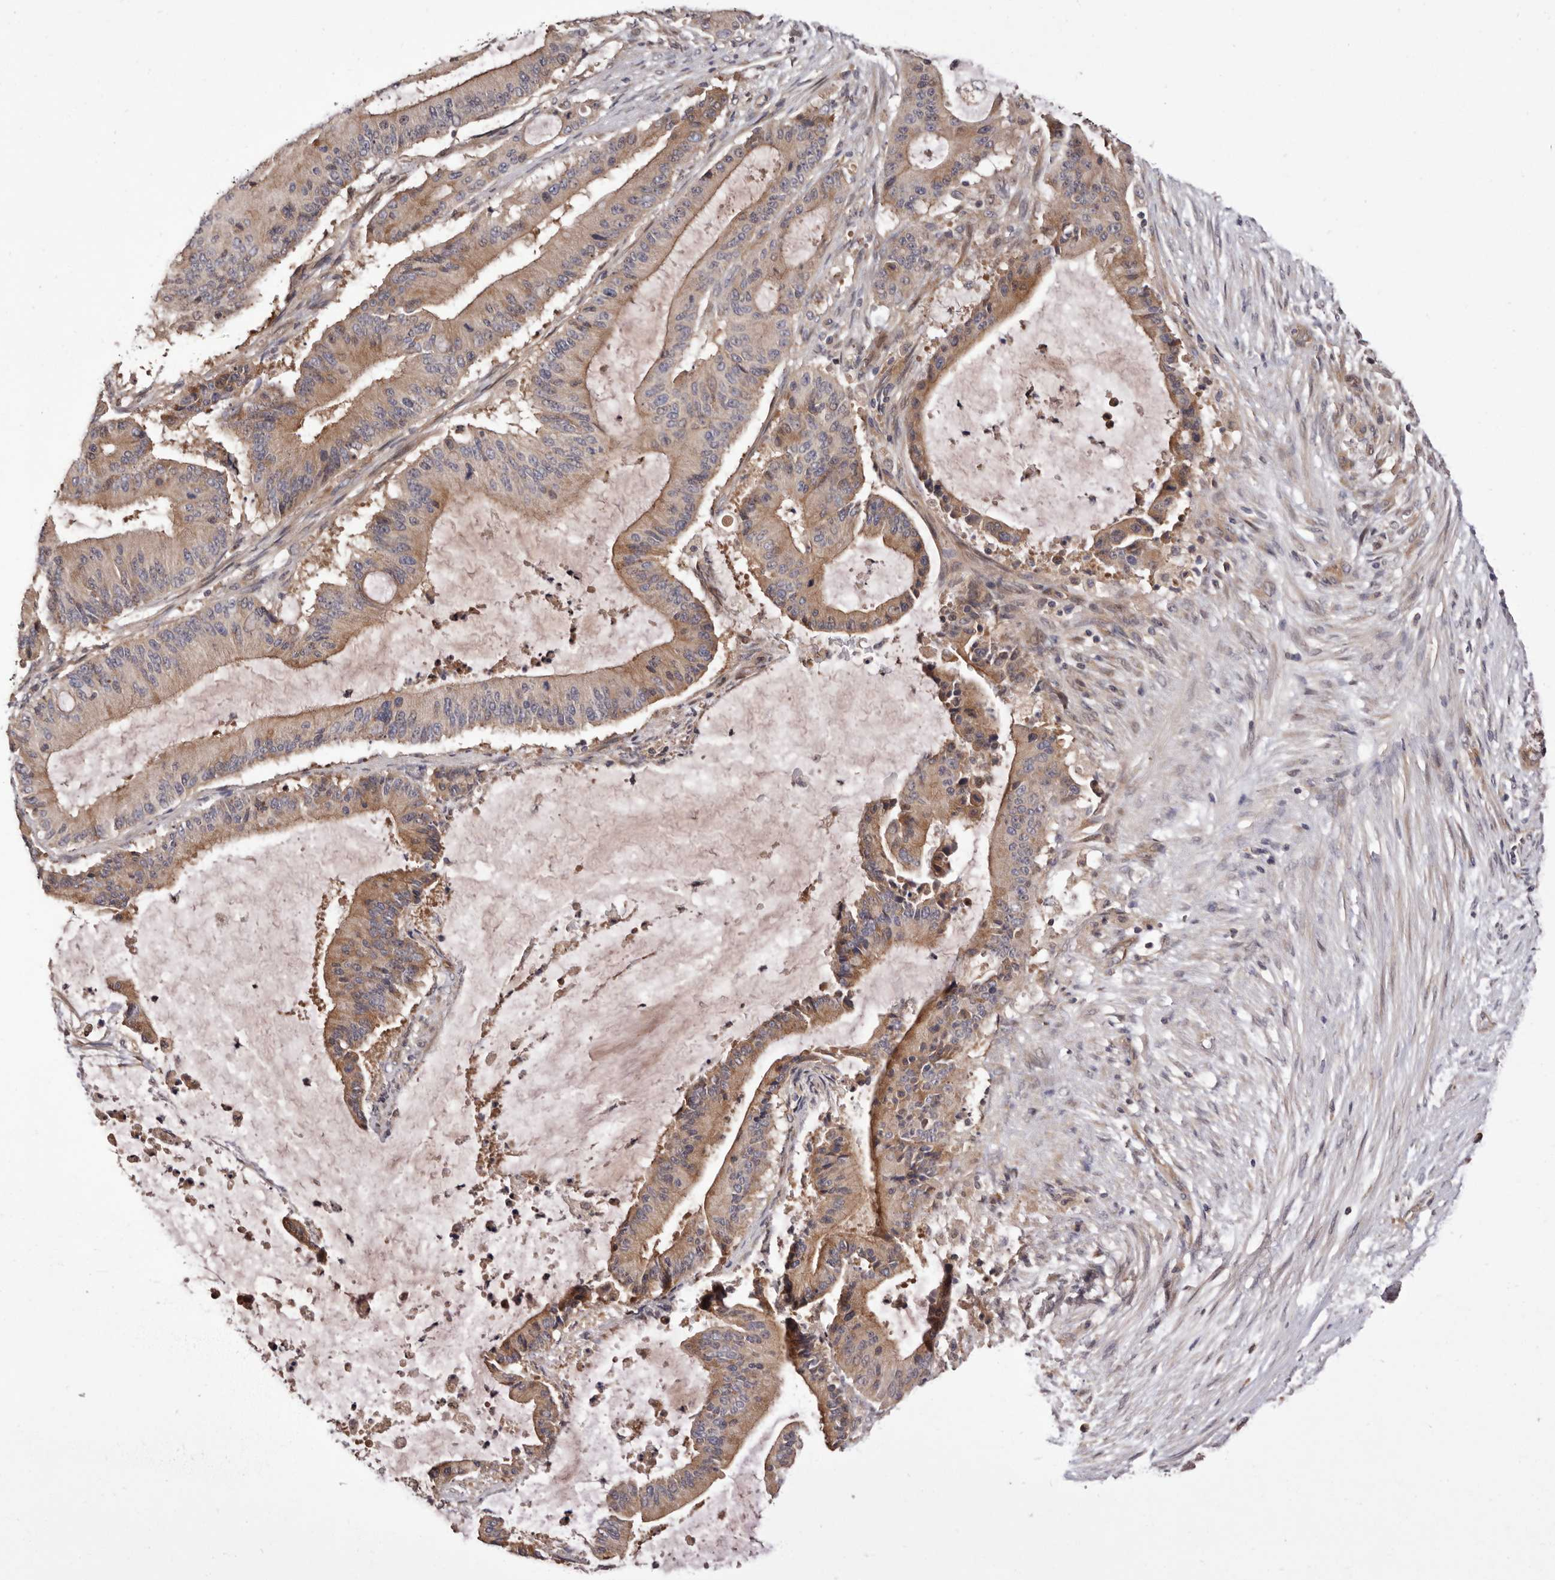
{"staining": {"intensity": "moderate", "quantity": ">75%", "location": "cytoplasmic/membranous"}, "tissue": "liver cancer", "cell_type": "Tumor cells", "image_type": "cancer", "snomed": [{"axis": "morphology", "description": "Normal tissue, NOS"}, {"axis": "morphology", "description": "Cholangiocarcinoma"}, {"axis": "topography", "description": "Liver"}, {"axis": "topography", "description": "Peripheral nerve tissue"}], "caption": "Immunohistochemical staining of human liver cancer (cholangiocarcinoma) displays medium levels of moderate cytoplasmic/membranous staining in about >75% of tumor cells.", "gene": "DOP1A", "patient": {"sex": "female", "age": 73}}